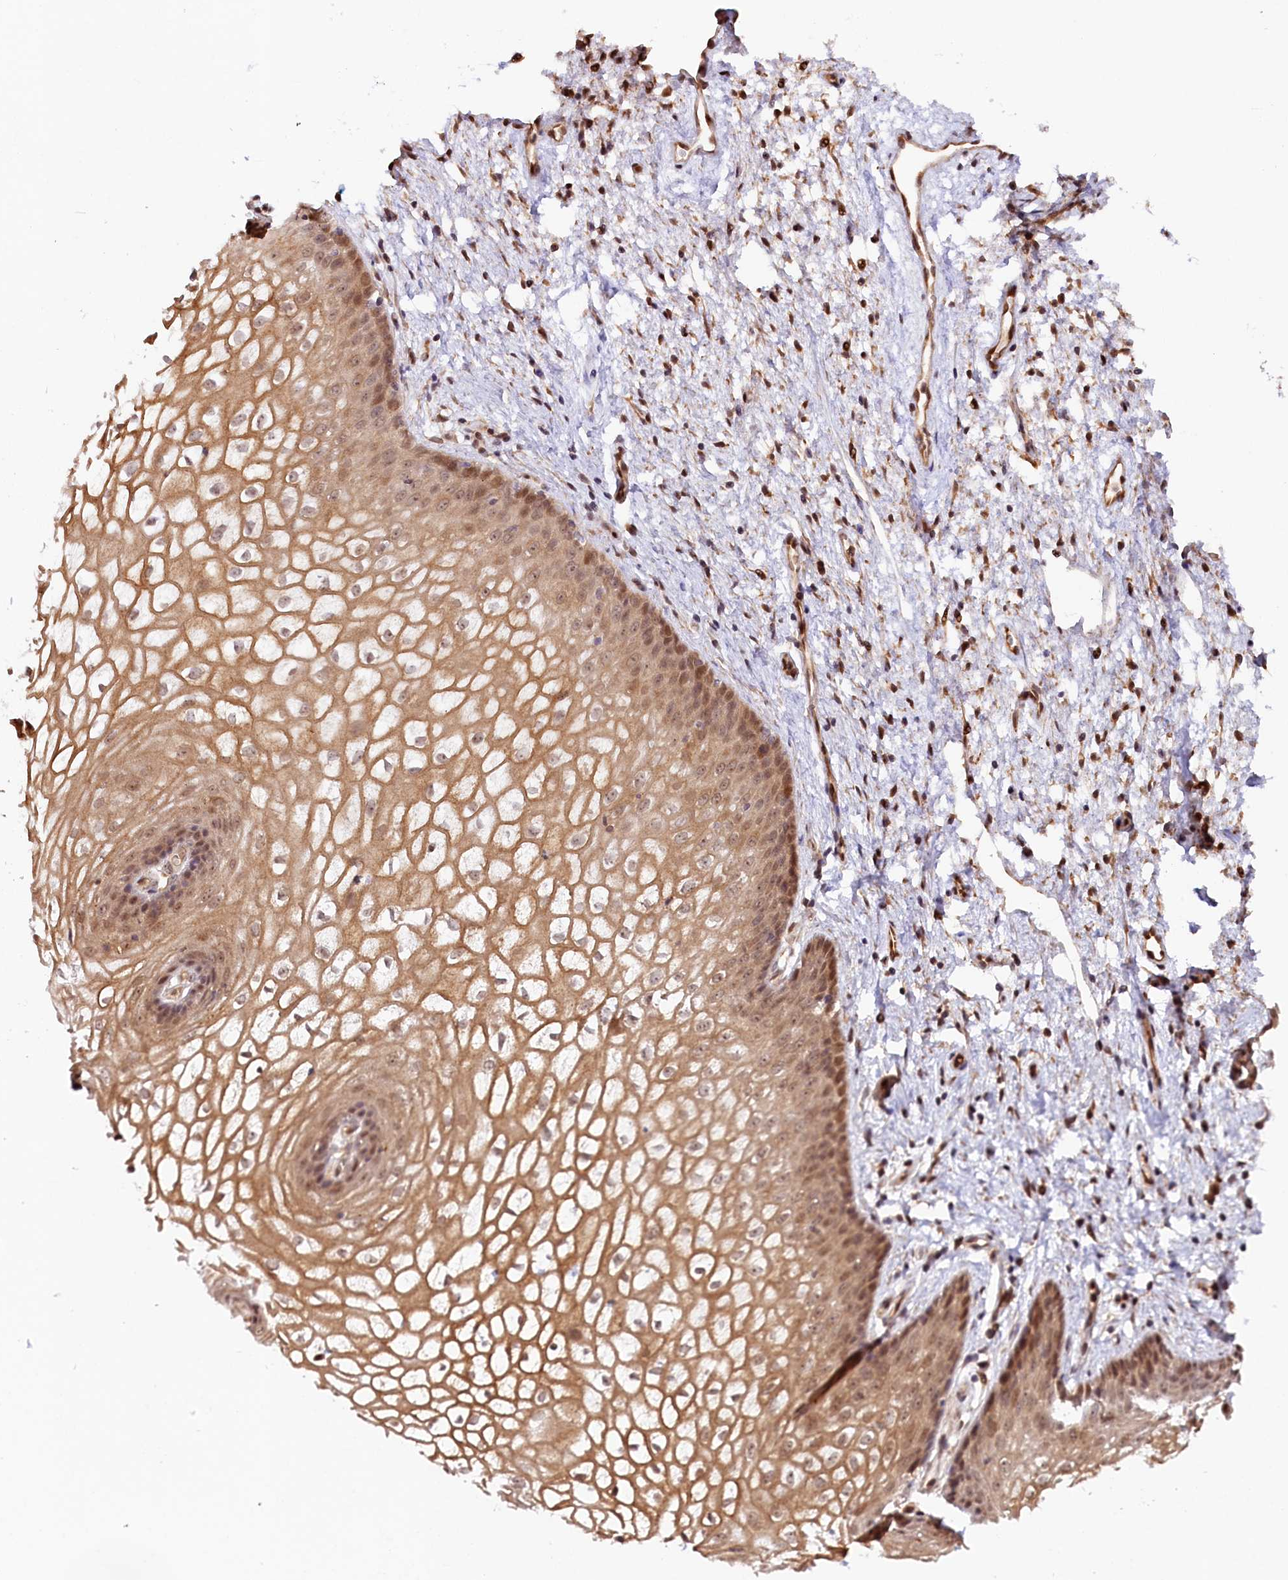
{"staining": {"intensity": "moderate", "quantity": ">75%", "location": "cytoplasmic/membranous,nuclear"}, "tissue": "vagina", "cell_type": "Squamous epithelial cells", "image_type": "normal", "snomed": [{"axis": "morphology", "description": "Normal tissue, NOS"}, {"axis": "topography", "description": "Vagina"}], "caption": "Protein positivity by immunohistochemistry (IHC) shows moderate cytoplasmic/membranous,nuclear staining in approximately >75% of squamous epithelial cells in unremarkable vagina.", "gene": "ANKRD24", "patient": {"sex": "female", "age": 34}}